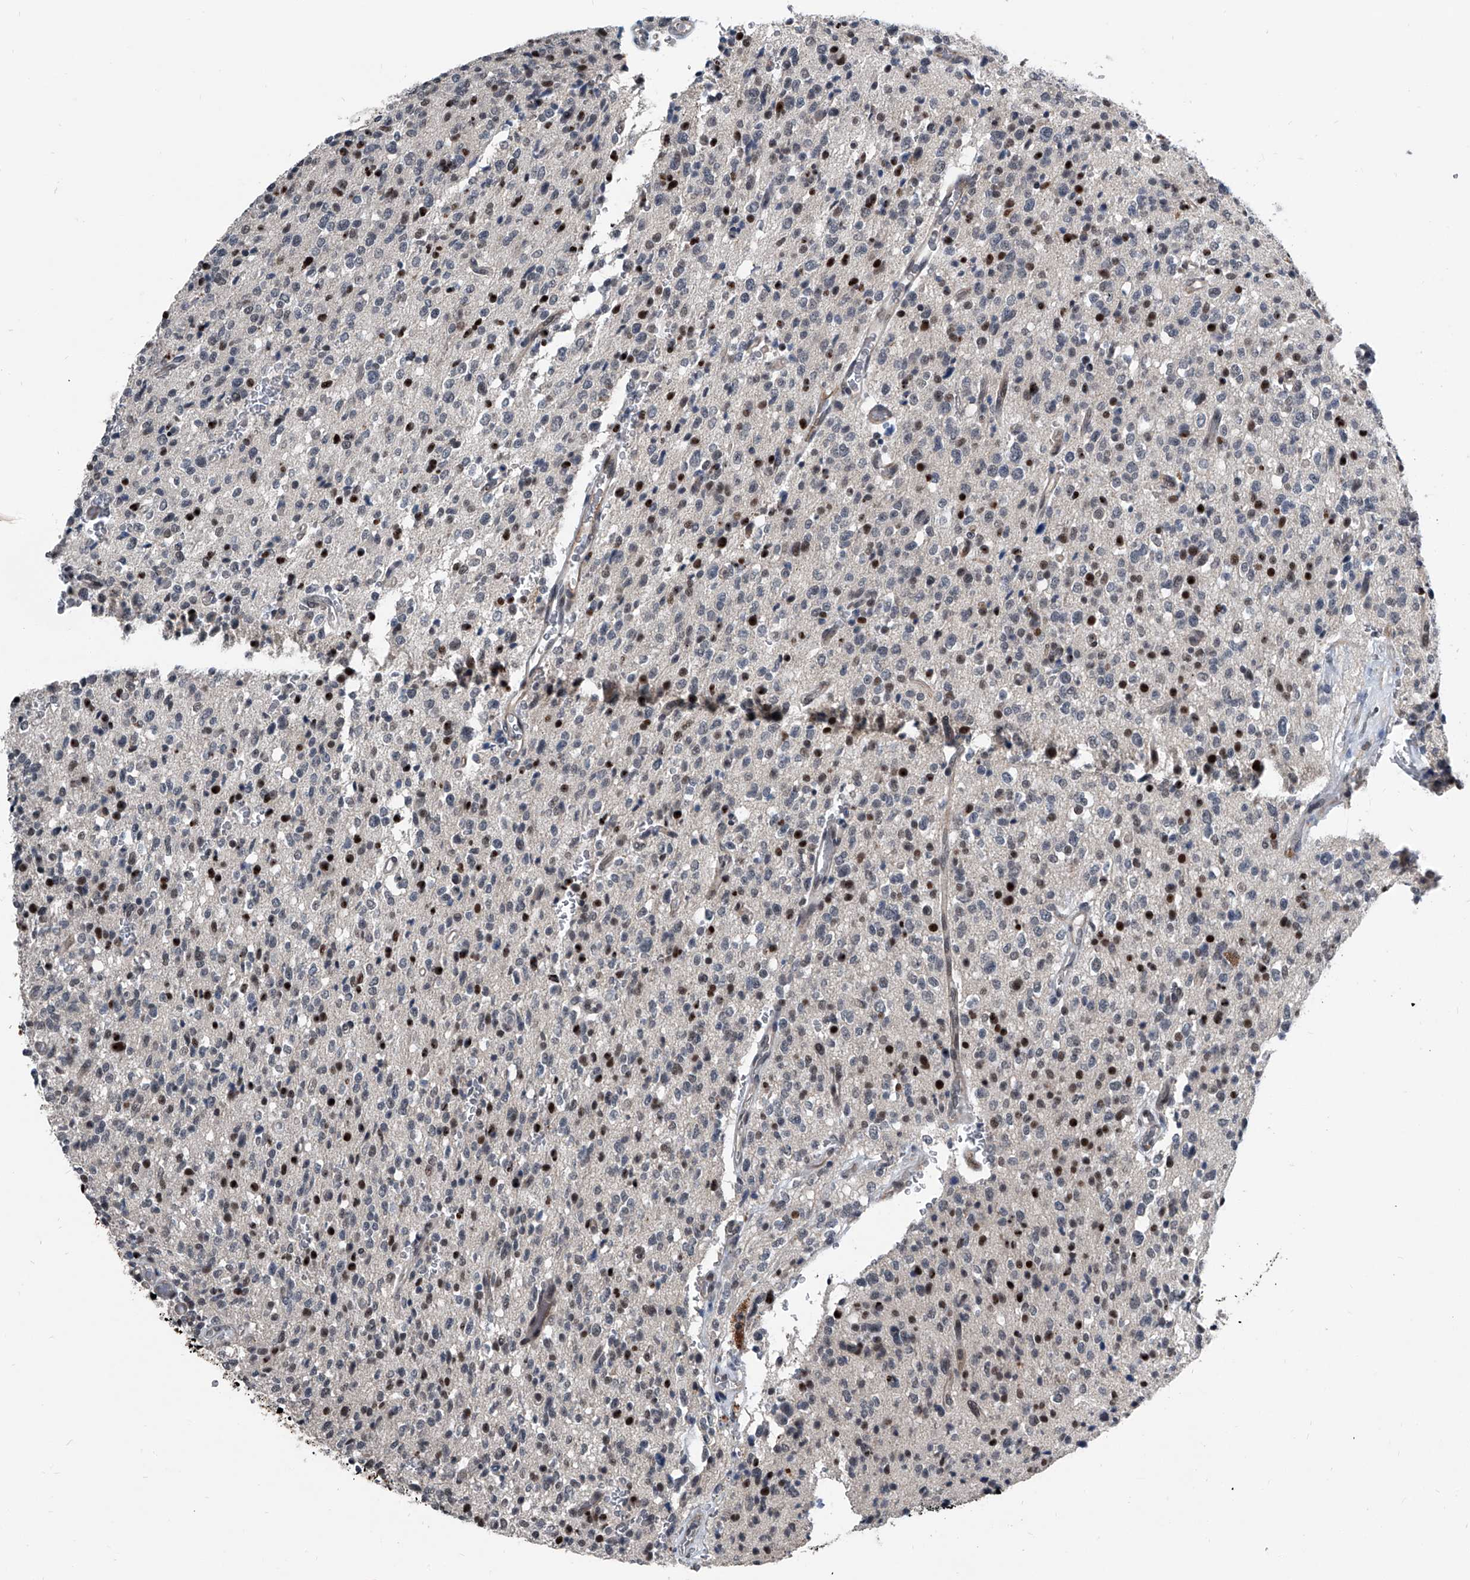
{"staining": {"intensity": "negative", "quantity": "none", "location": "none"}, "tissue": "glioma", "cell_type": "Tumor cells", "image_type": "cancer", "snomed": [{"axis": "morphology", "description": "Glioma, malignant, High grade"}, {"axis": "topography", "description": "Brain"}], "caption": "Immunohistochemistry histopathology image of neoplastic tissue: human malignant glioma (high-grade) stained with DAB (3,3'-diaminobenzidine) reveals no significant protein staining in tumor cells.", "gene": "MEN1", "patient": {"sex": "male", "age": 34}}